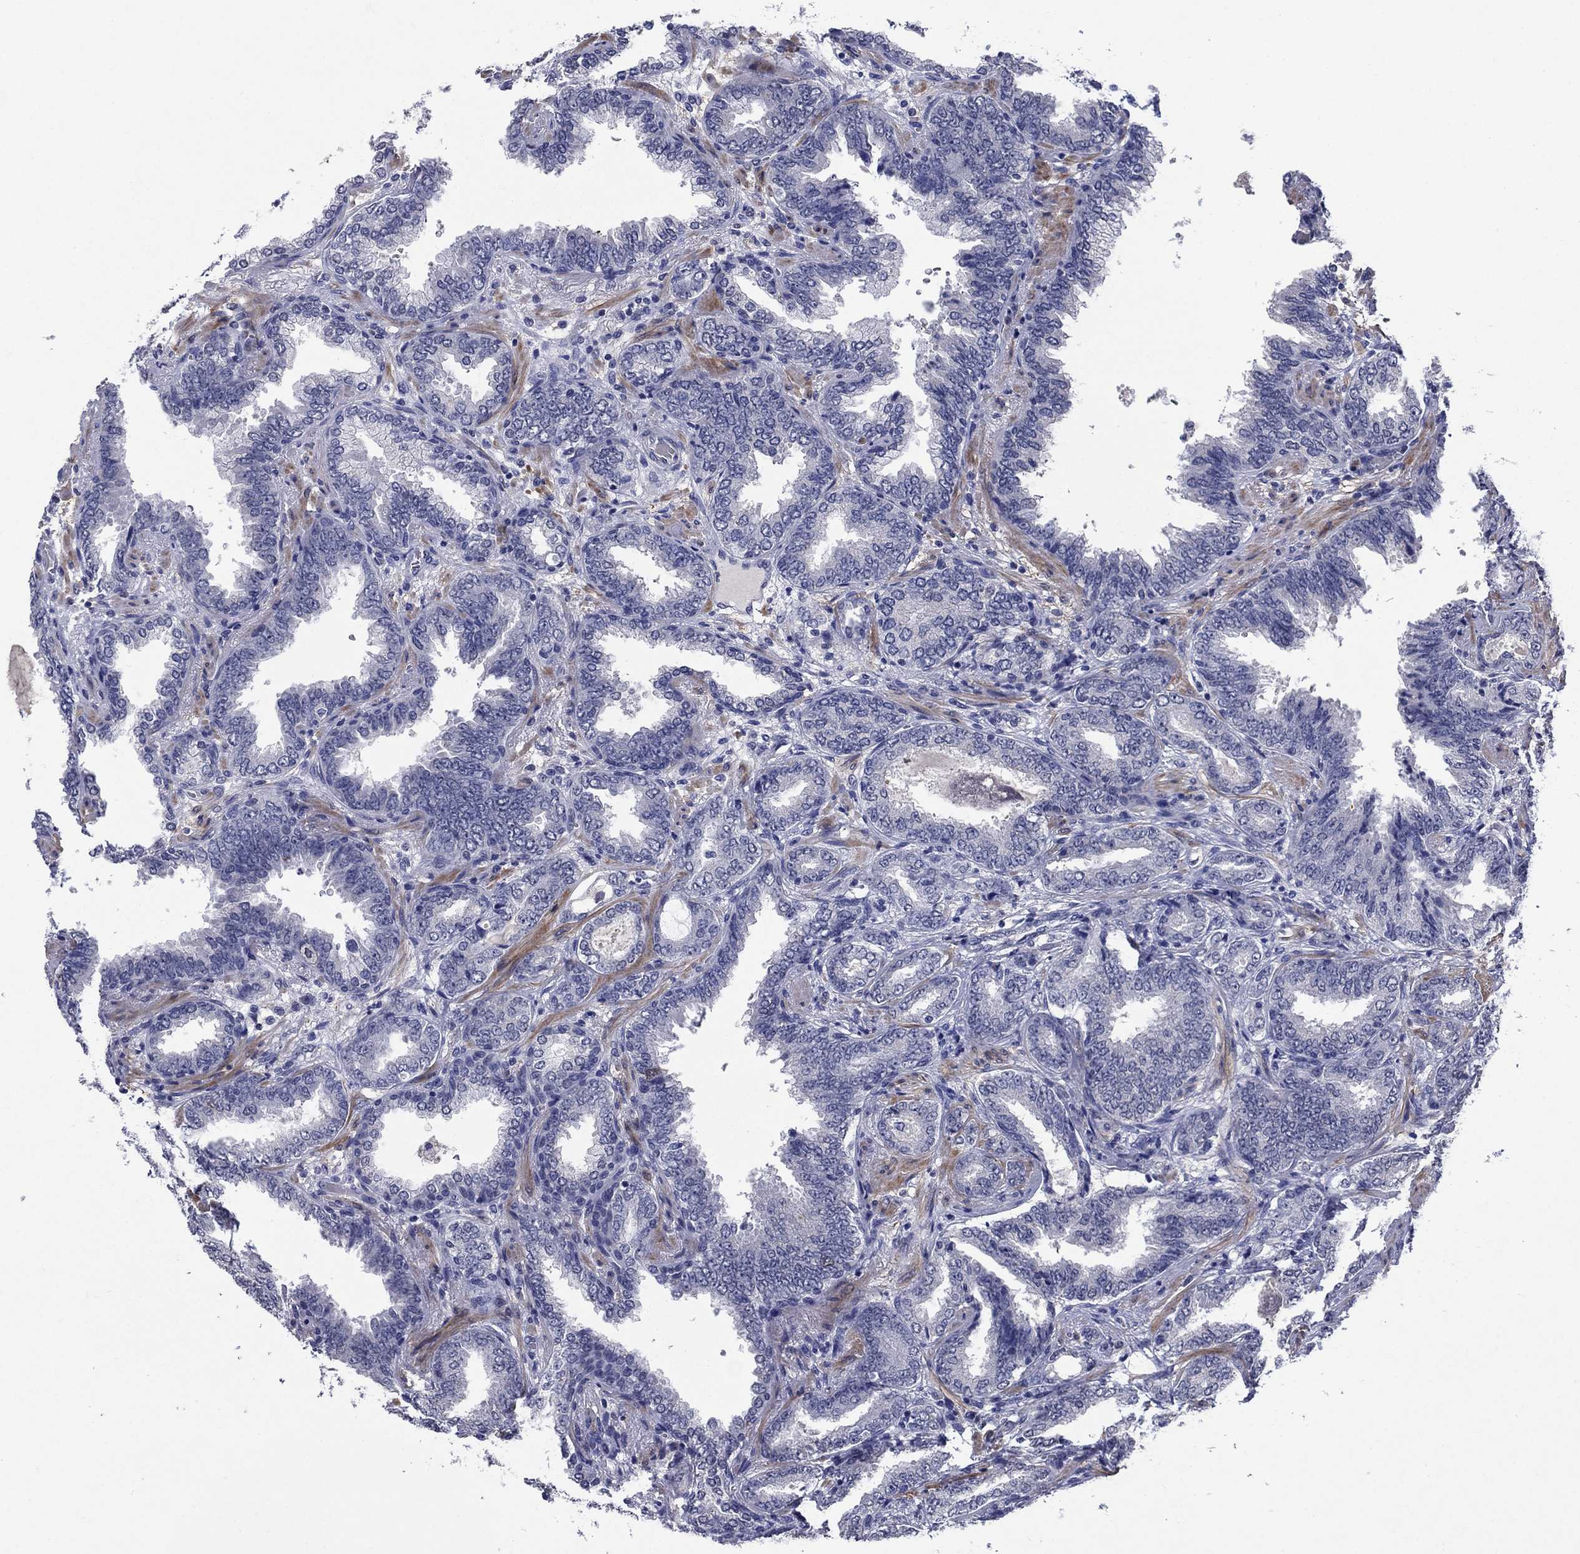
{"staining": {"intensity": "negative", "quantity": "none", "location": "none"}, "tissue": "prostate cancer", "cell_type": "Tumor cells", "image_type": "cancer", "snomed": [{"axis": "morphology", "description": "Adenocarcinoma, Low grade"}, {"axis": "topography", "description": "Prostate"}], "caption": "The micrograph exhibits no staining of tumor cells in prostate low-grade adenocarcinoma.", "gene": "TYMS", "patient": {"sex": "male", "age": 68}}